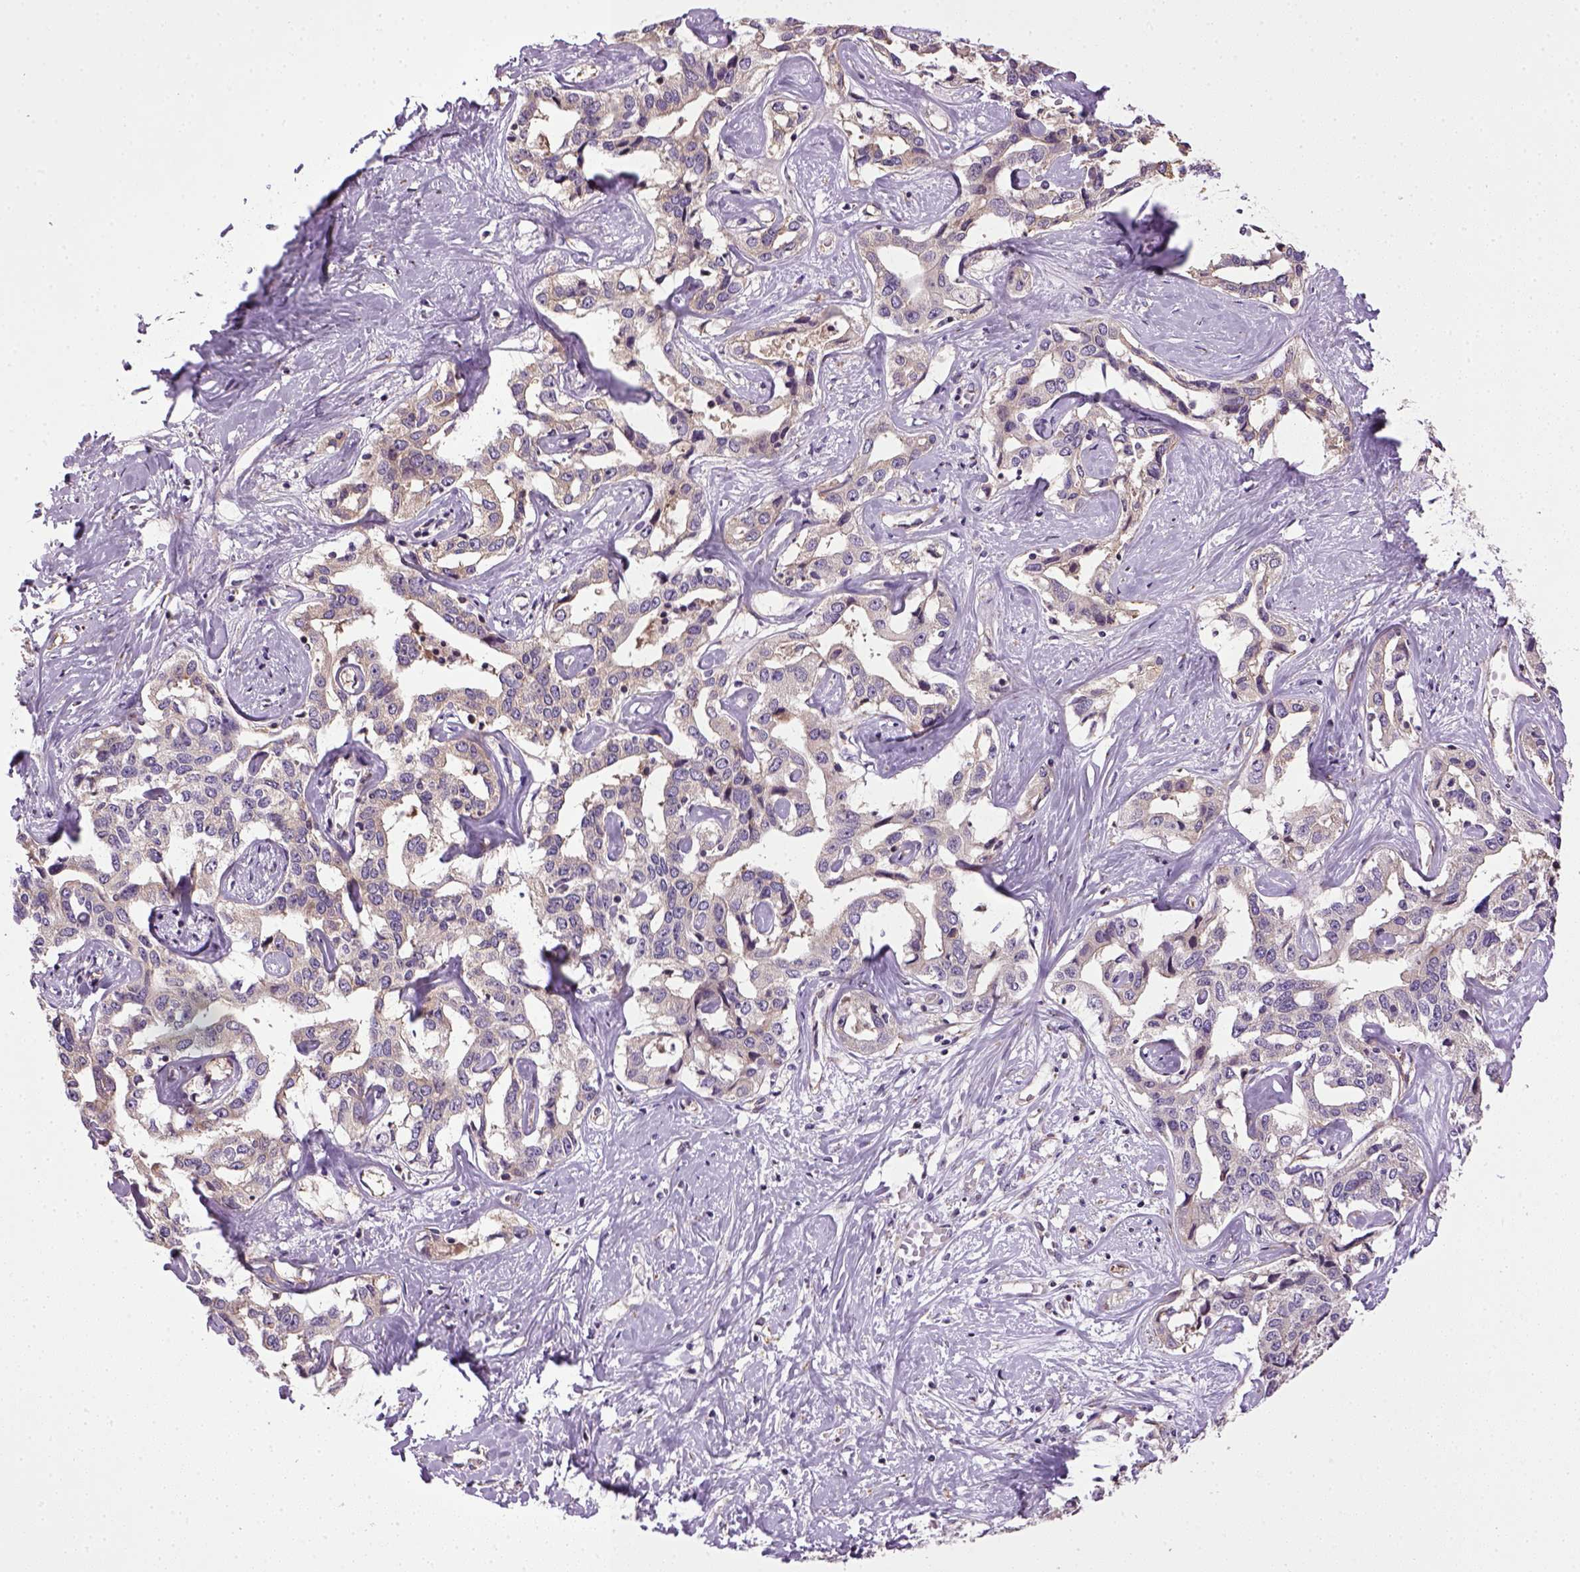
{"staining": {"intensity": "negative", "quantity": "none", "location": "none"}, "tissue": "liver cancer", "cell_type": "Tumor cells", "image_type": "cancer", "snomed": [{"axis": "morphology", "description": "Cholangiocarcinoma"}, {"axis": "topography", "description": "Liver"}], "caption": "This is a photomicrograph of immunohistochemistry staining of cholangiocarcinoma (liver), which shows no positivity in tumor cells.", "gene": "TPRG1", "patient": {"sex": "male", "age": 59}}